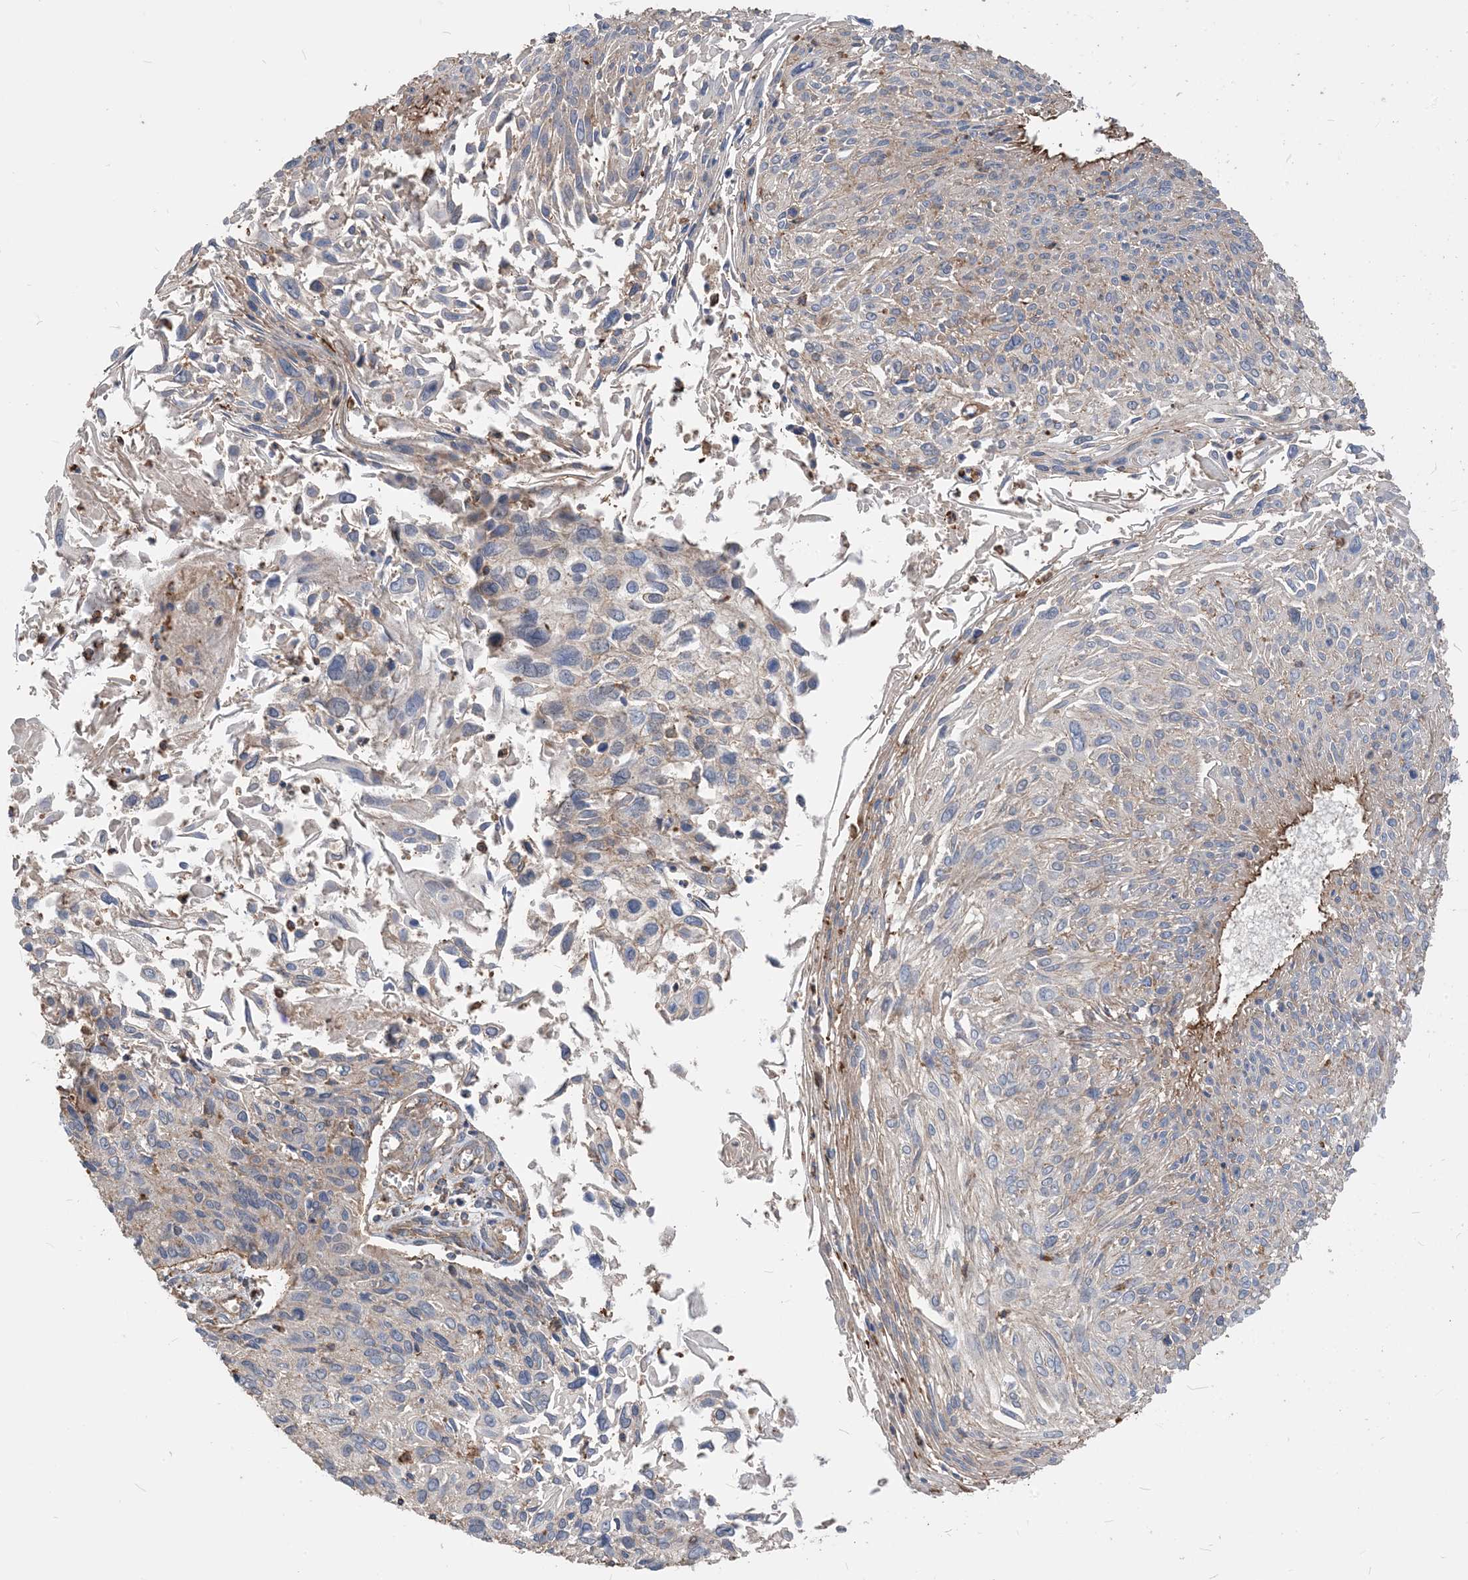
{"staining": {"intensity": "negative", "quantity": "none", "location": "none"}, "tissue": "cervical cancer", "cell_type": "Tumor cells", "image_type": "cancer", "snomed": [{"axis": "morphology", "description": "Squamous cell carcinoma, NOS"}, {"axis": "topography", "description": "Cervix"}], "caption": "An immunohistochemistry (IHC) histopathology image of cervical cancer is shown. There is no staining in tumor cells of cervical cancer.", "gene": "PARVG", "patient": {"sex": "female", "age": 51}}